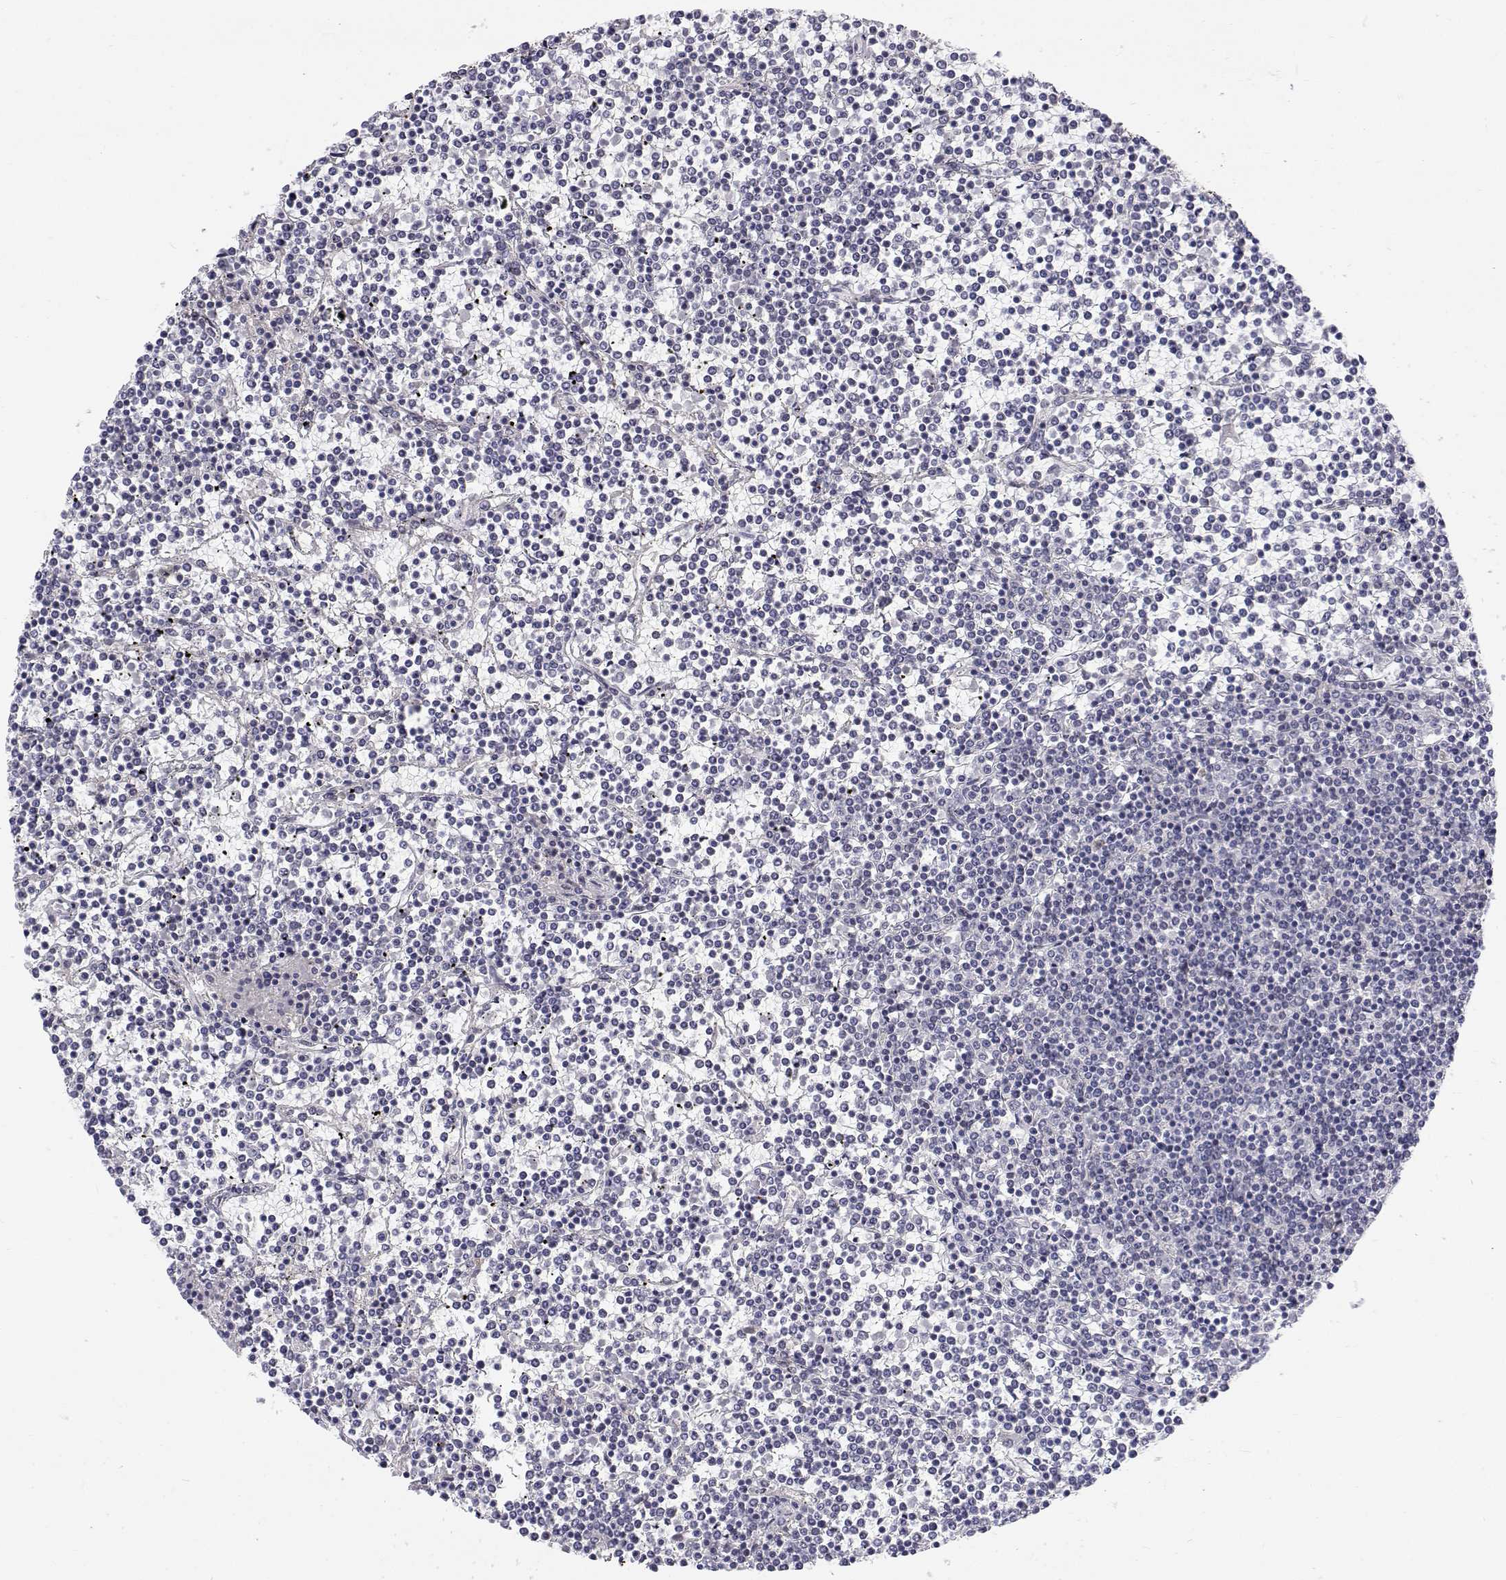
{"staining": {"intensity": "negative", "quantity": "none", "location": "none"}, "tissue": "lymphoma", "cell_type": "Tumor cells", "image_type": "cancer", "snomed": [{"axis": "morphology", "description": "Malignant lymphoma, non-Hodgkin's type, Low grade"}, {"axis": "topography", "description": "Spleen"}], "caption": "IHC image of human low-grade malignant lymphoma, non-Hodgkin's type stained for a protein (brown), which displays no positivity in tumor cells. (Immunohistochemistry, brightfield microscopy, high magnification).", "gene": "MYPN", "patient": {"sex": "female", "age": 19}}